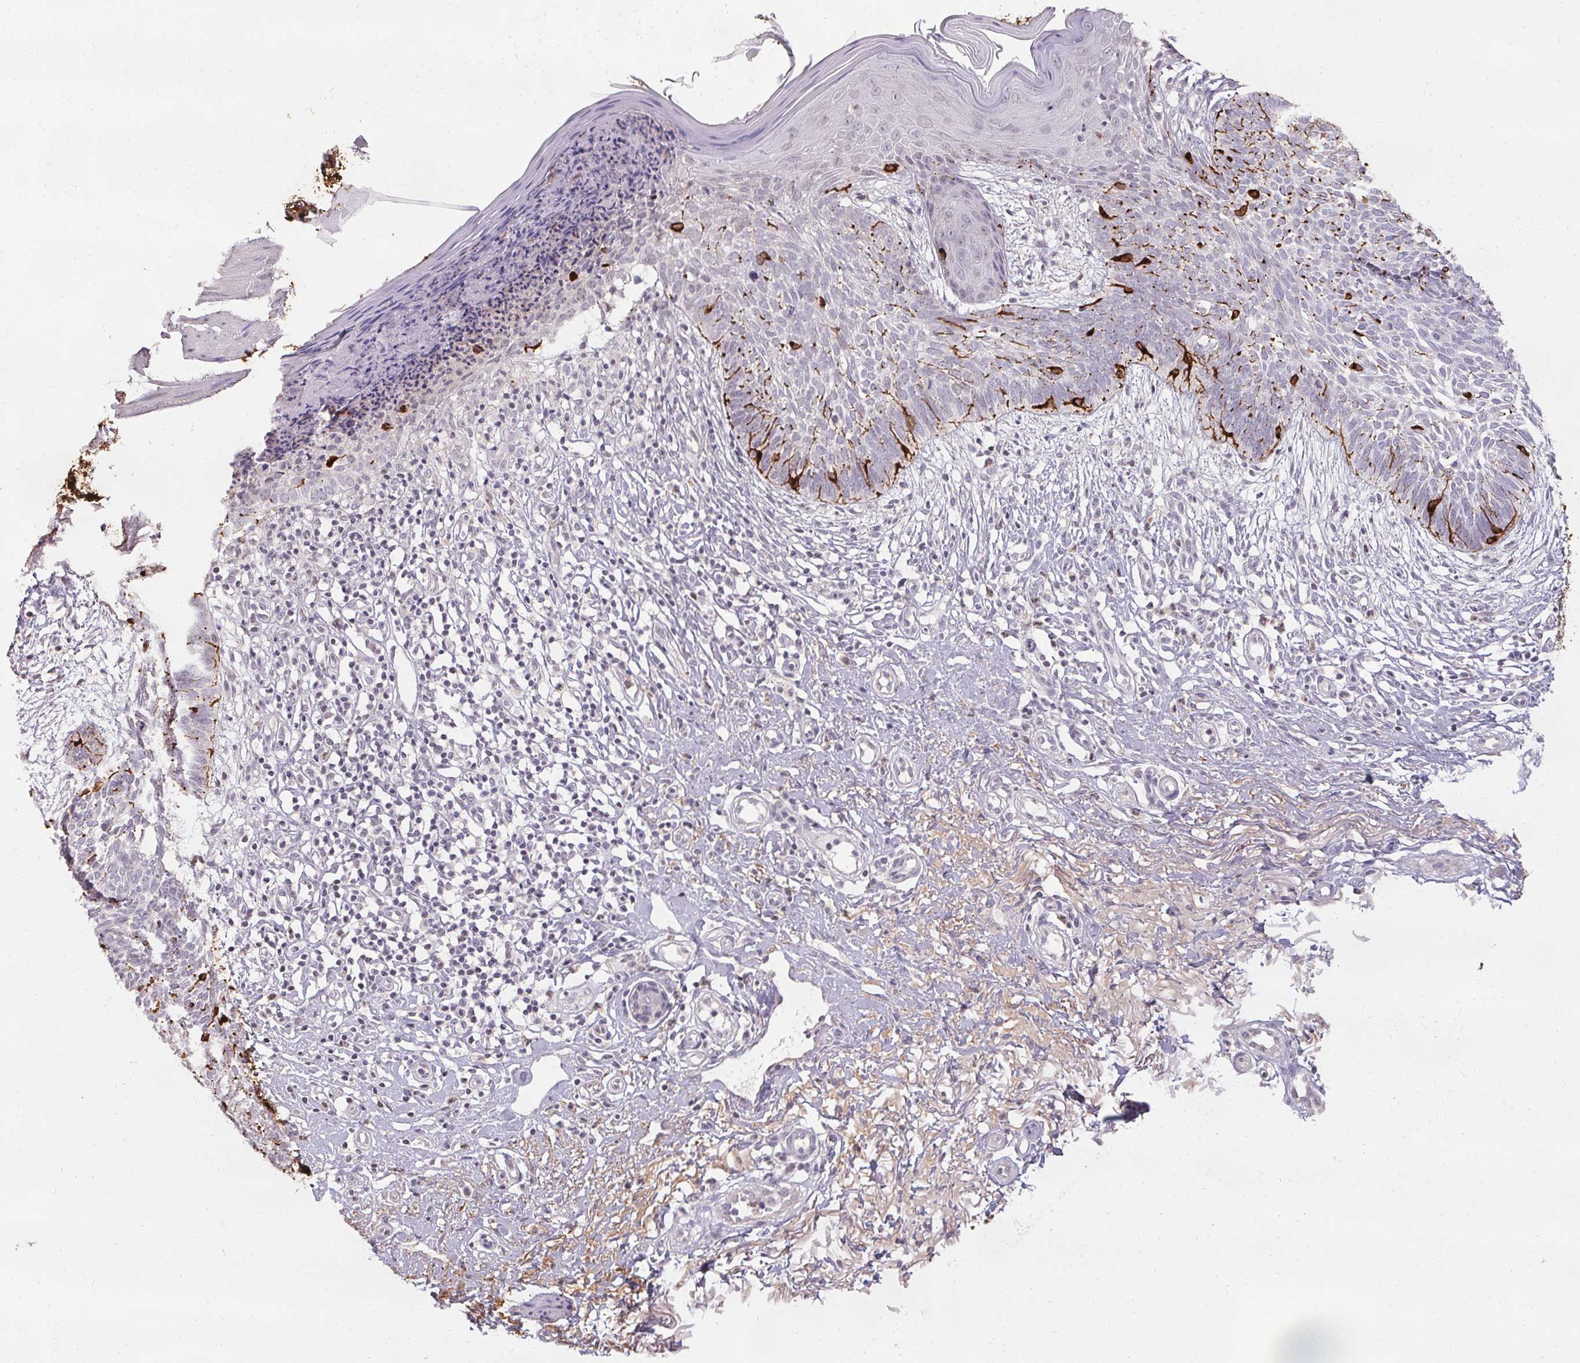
{"staining": {"intensity": "negative", "quantity": "none", "location": "none"}, "tissue": "skin cancer", "cell_type": "Tumor cells", "image_type": "cancer", "snomed": [{"axis": "morphology", "description": "Basal cell carcinoma"}, {"axis": "topography", "description": "Skin"}], "caption": "High magnification brightfield microscopy of skin cancer stained with DAB (3,3'-diaminobenzidine) (brown) and counterstained with hematoxylin (blue): tumor cells show no significant expression. (DAB immunohistochemistry with hematoxylin counter stain).", "gene": "PMEL", "patient": {"sex": "female", "age": 84}}